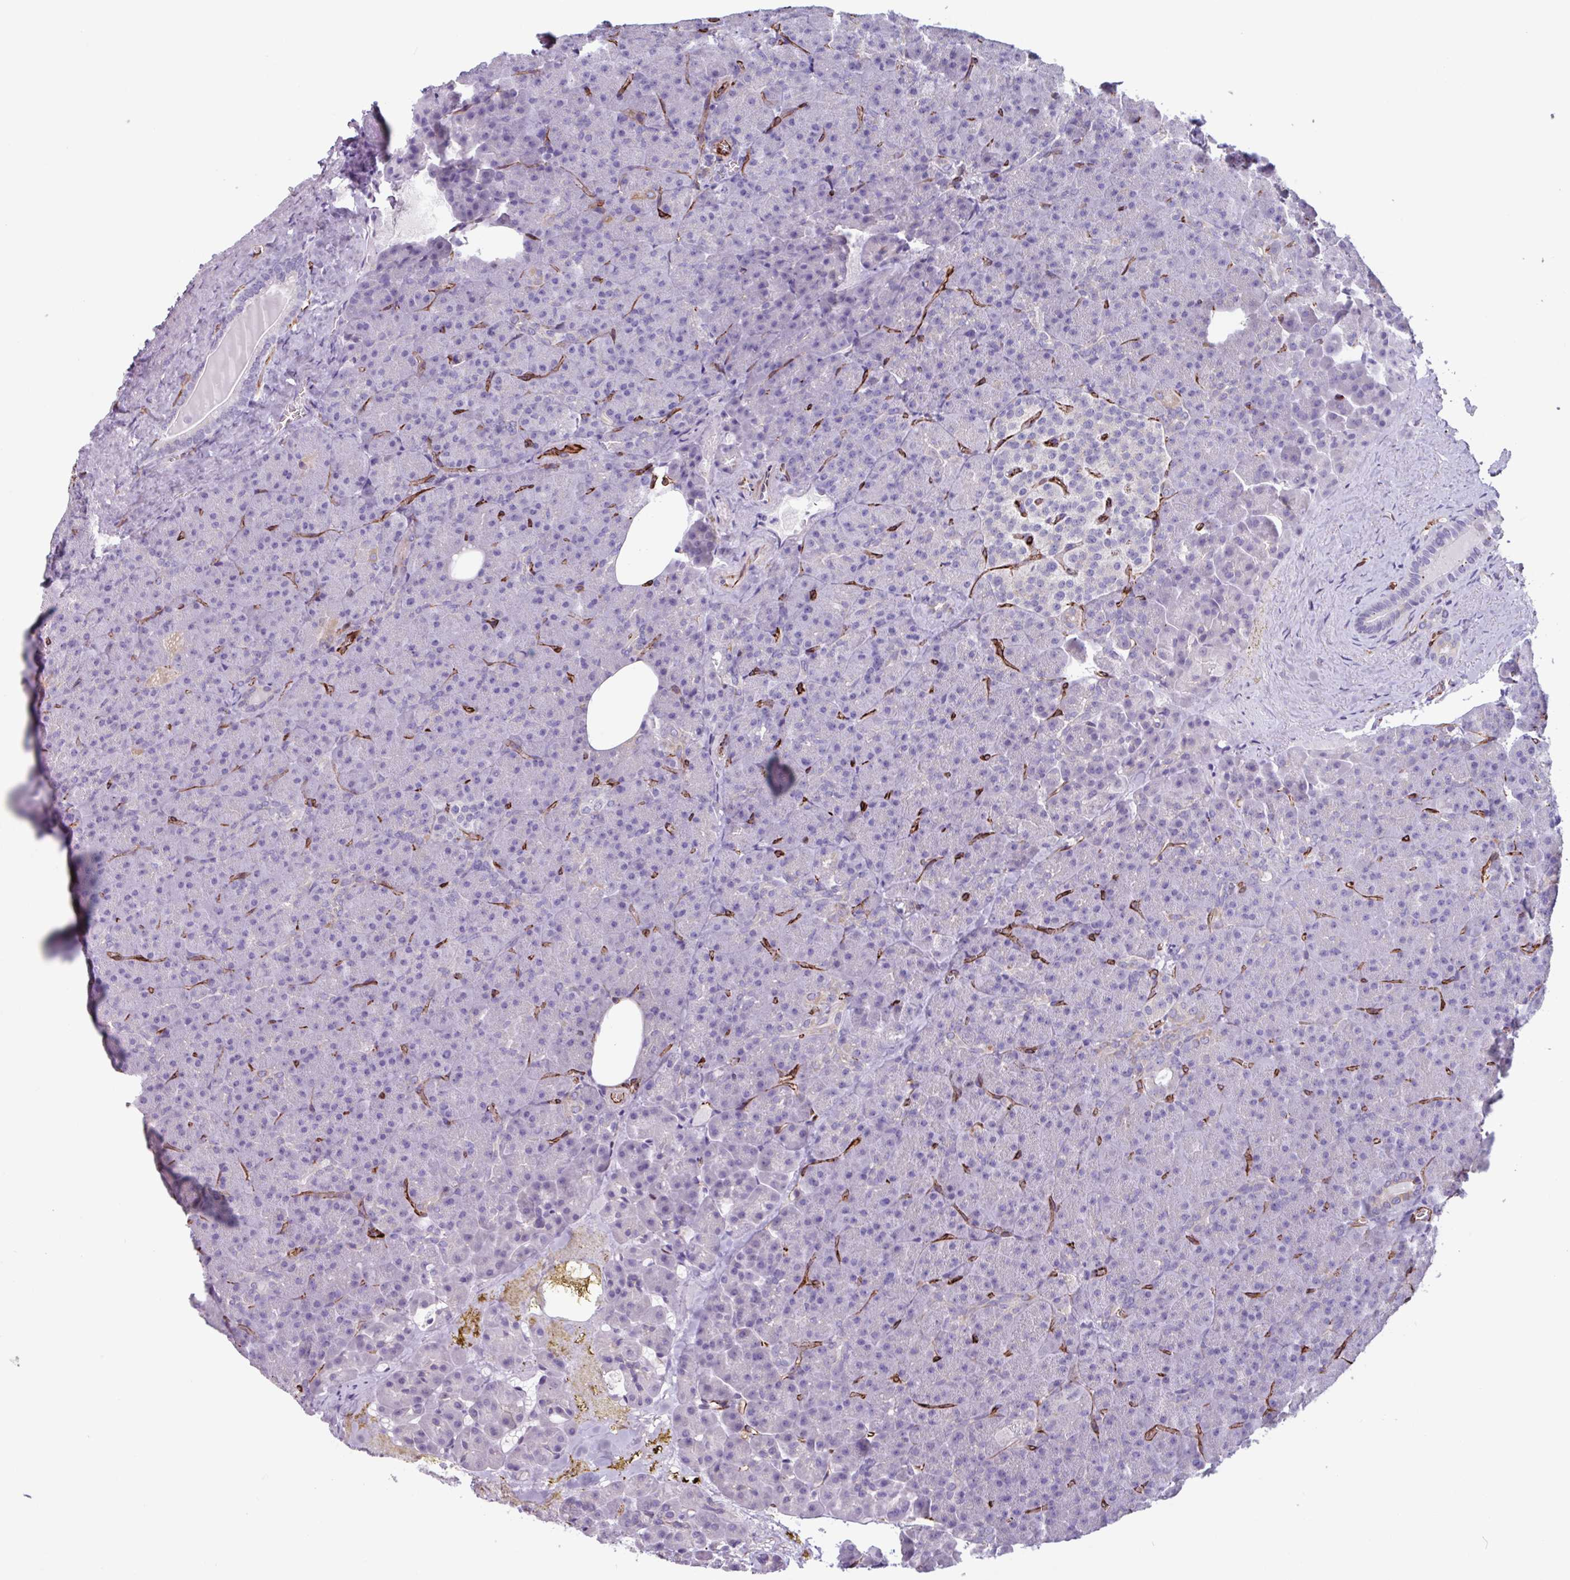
{"staining": {"intensity": "negative", "quantity": "none", "location": "none"}, "tissue": "pancreas", "cell_type": "Exocrine glandular cells", "image_type": "normal", "snomed": [{"axis": "morphology", "description": "Normal tissue, NOS"}, {"axis": "topography", "description": "Pancreas"}], "caption": "IHC image of unremarkable pancreas: human pancreas stained with DAB (3,3'-diaminobenzidine) exhibits no significant protein positivity in exocrine glandular cells.", "gene": "BTD", "patient": {"sex": "female", "age": 74}}